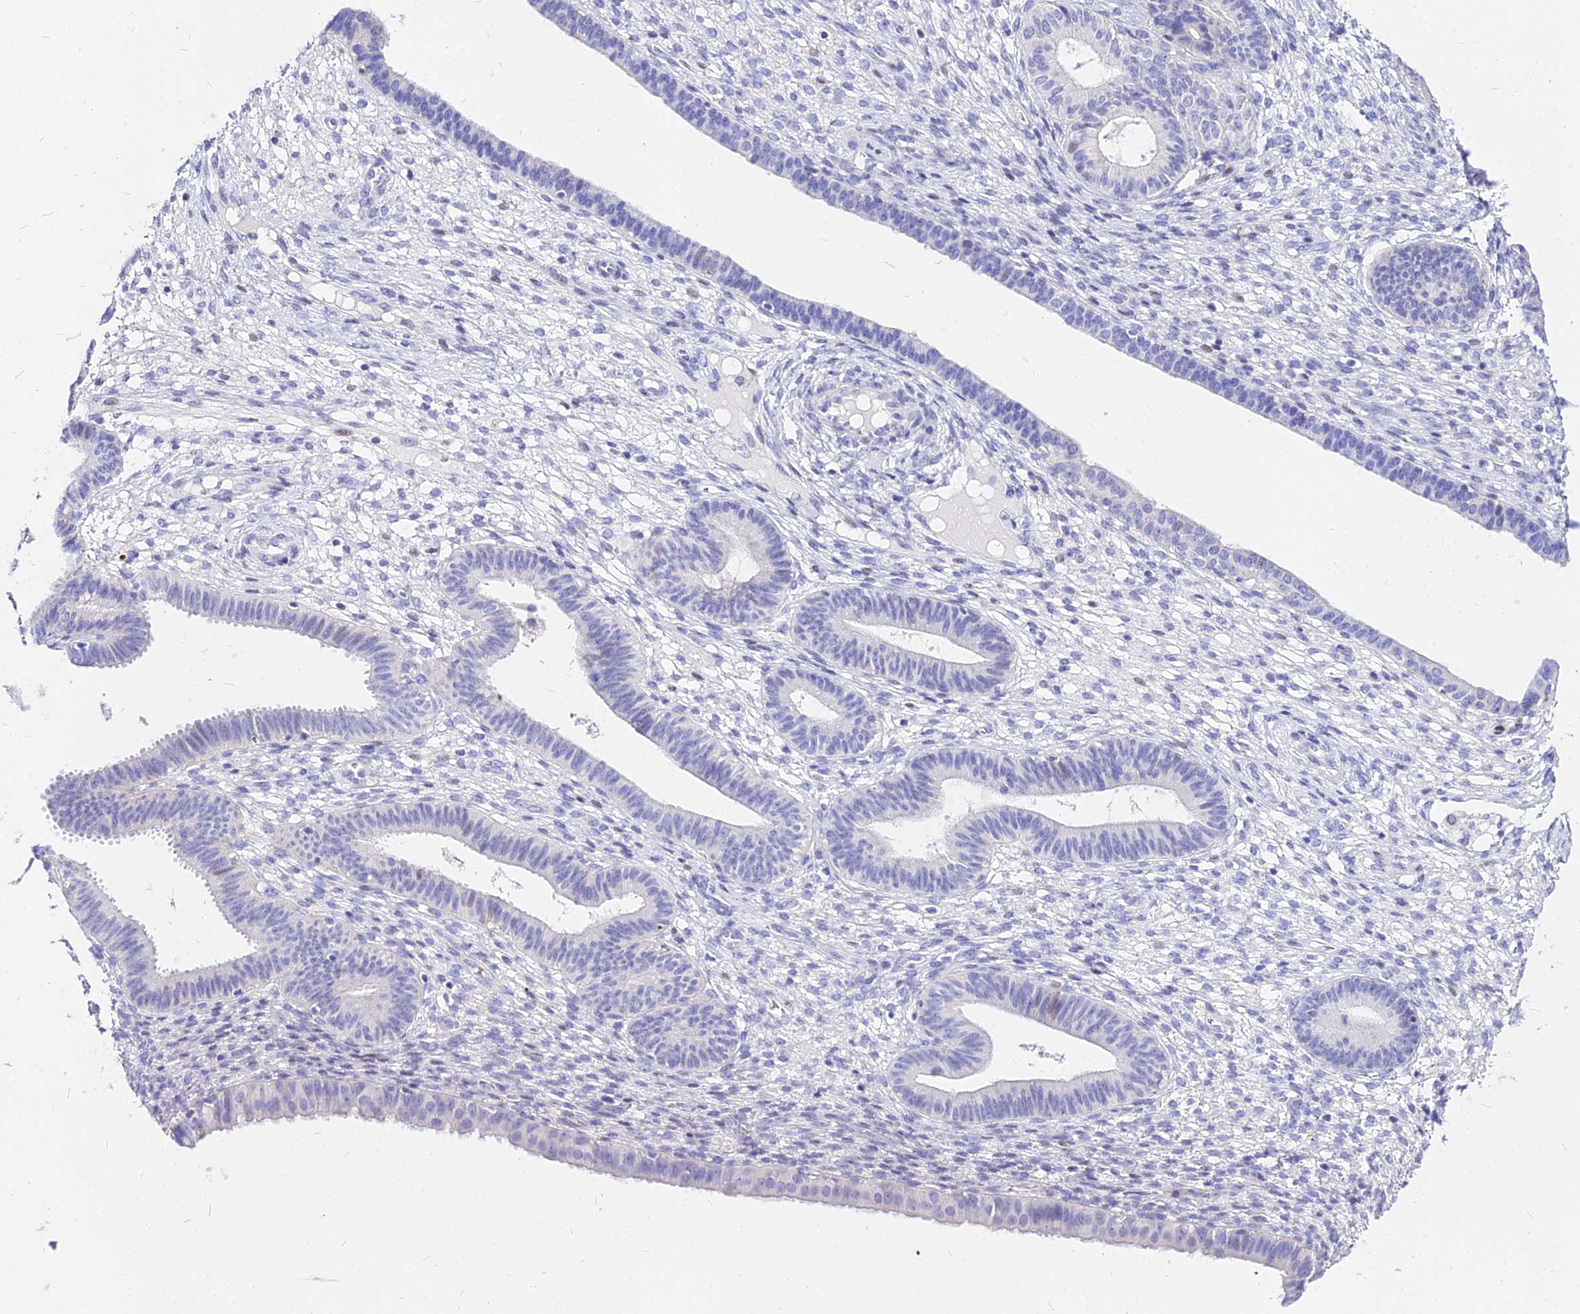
{"staining": {"intensity": "negative", "quantity": "none", "location": "none"}, "tissue": "endometrium", "cell_type": "Cells in endometrial stroma", "image_type": "normal", "snomed": [{"axis": "morphology", "description": "Normal tissue, NOS"}, {"axis": "topography", "description": "Endometrium"}], "caption": "An image of endometrium stained for a protein demonstrates no brown staining in cells in endometrial stroma. (IHC, brightfield microscopy, high magnification).", "gene": "CARD18", "patient": {"sex": "female", "age": 61}}